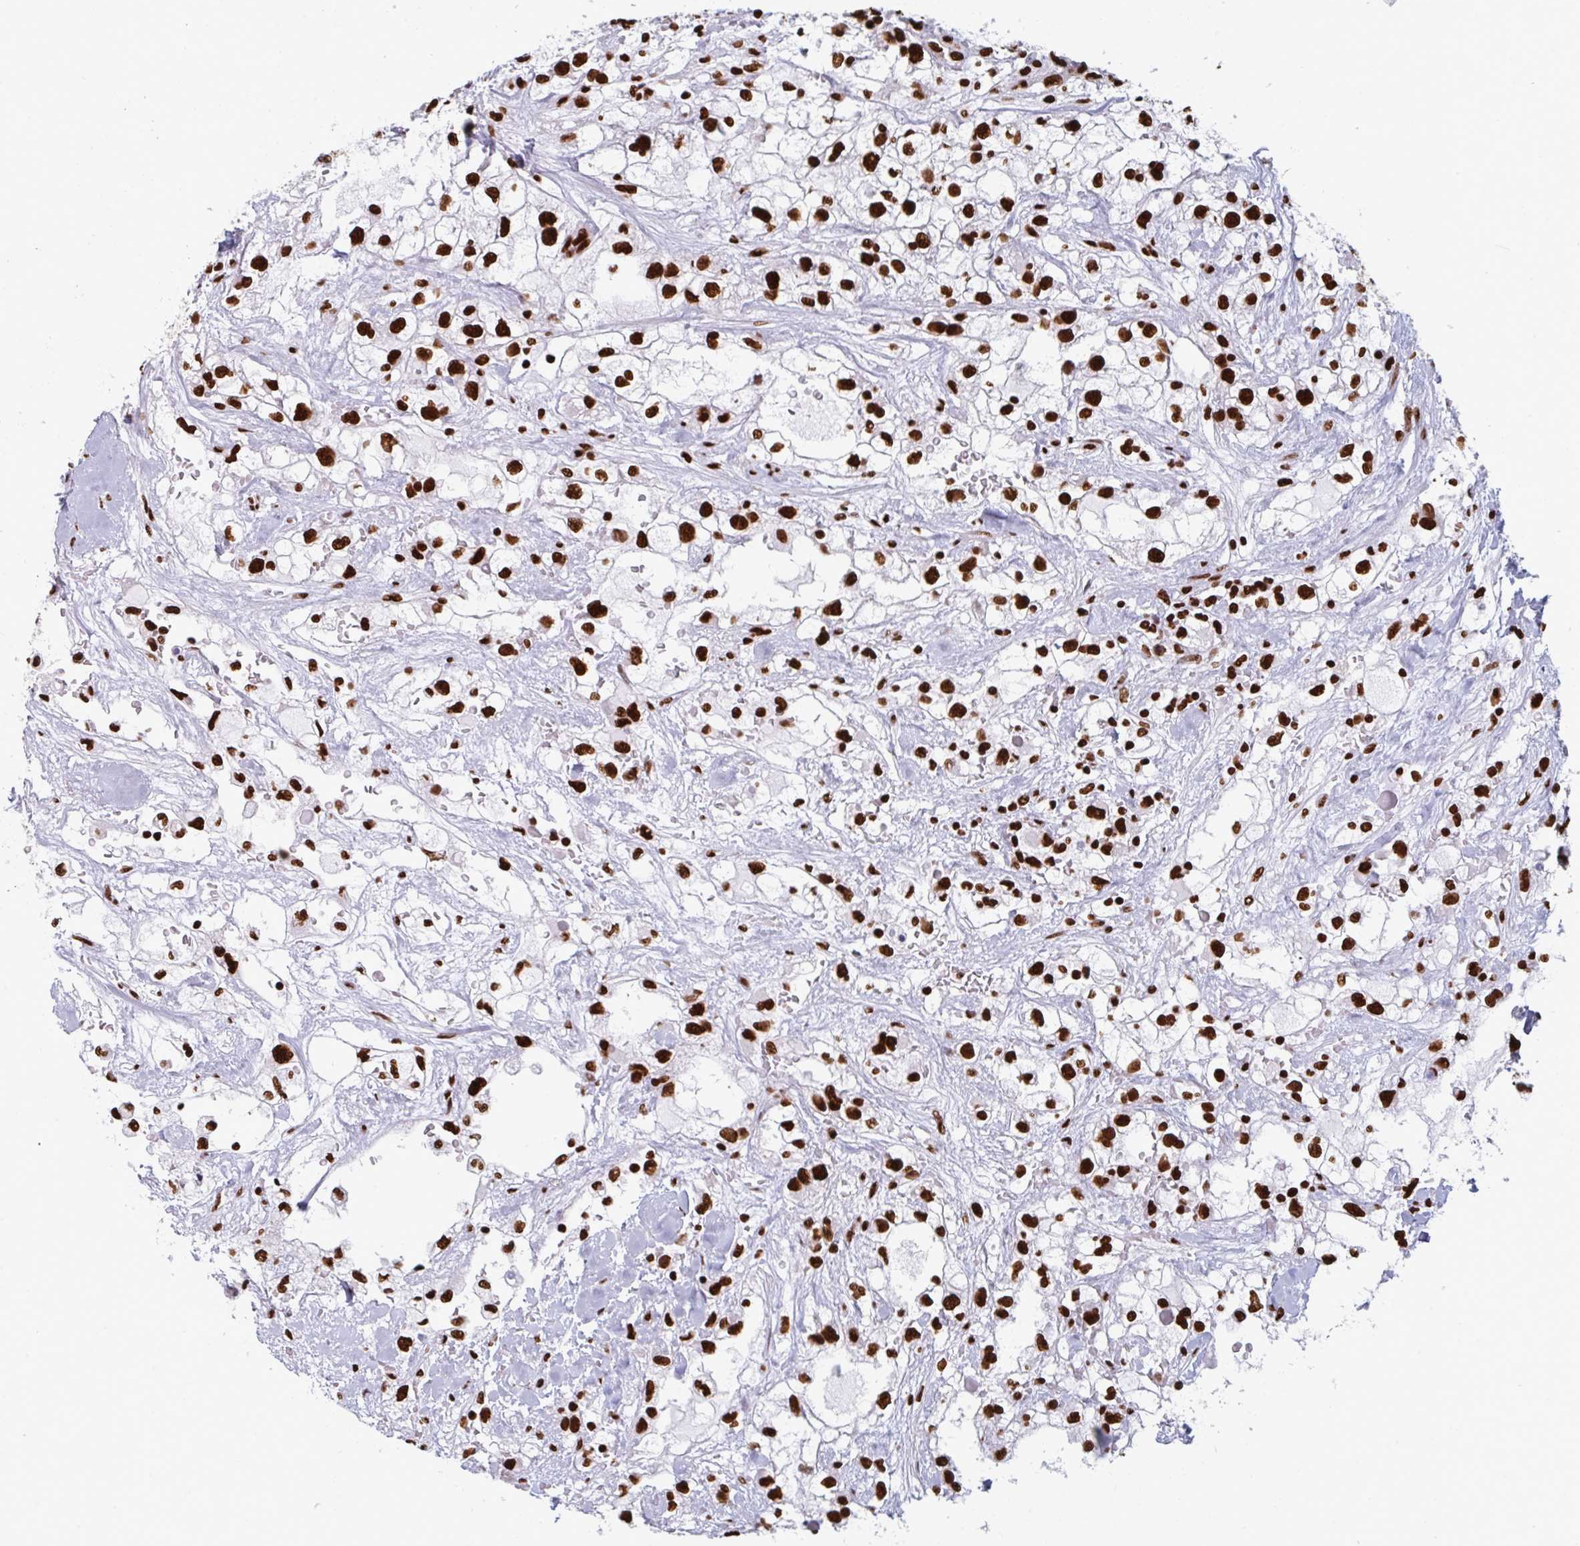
{"staining": {"intensity": "strong", "quantity": ">75%", "location": "nuclear"}, "tissue": "renal cancer", "cell_type": "Tumor cells", "image_type": "cancer", "snomed": [{"axis": "morphology", "description": "Adenocarcinoma, NOS"}, {"axis": "topography", "description": "Kidney"}], "caption": "The photomicrograph exhibits staining of renal cancer, revealing strong nuclear protein positivity (brown color) within tumor cells.", "gene": "GAR1", "patient": {"sex": "male", "age": 59}}